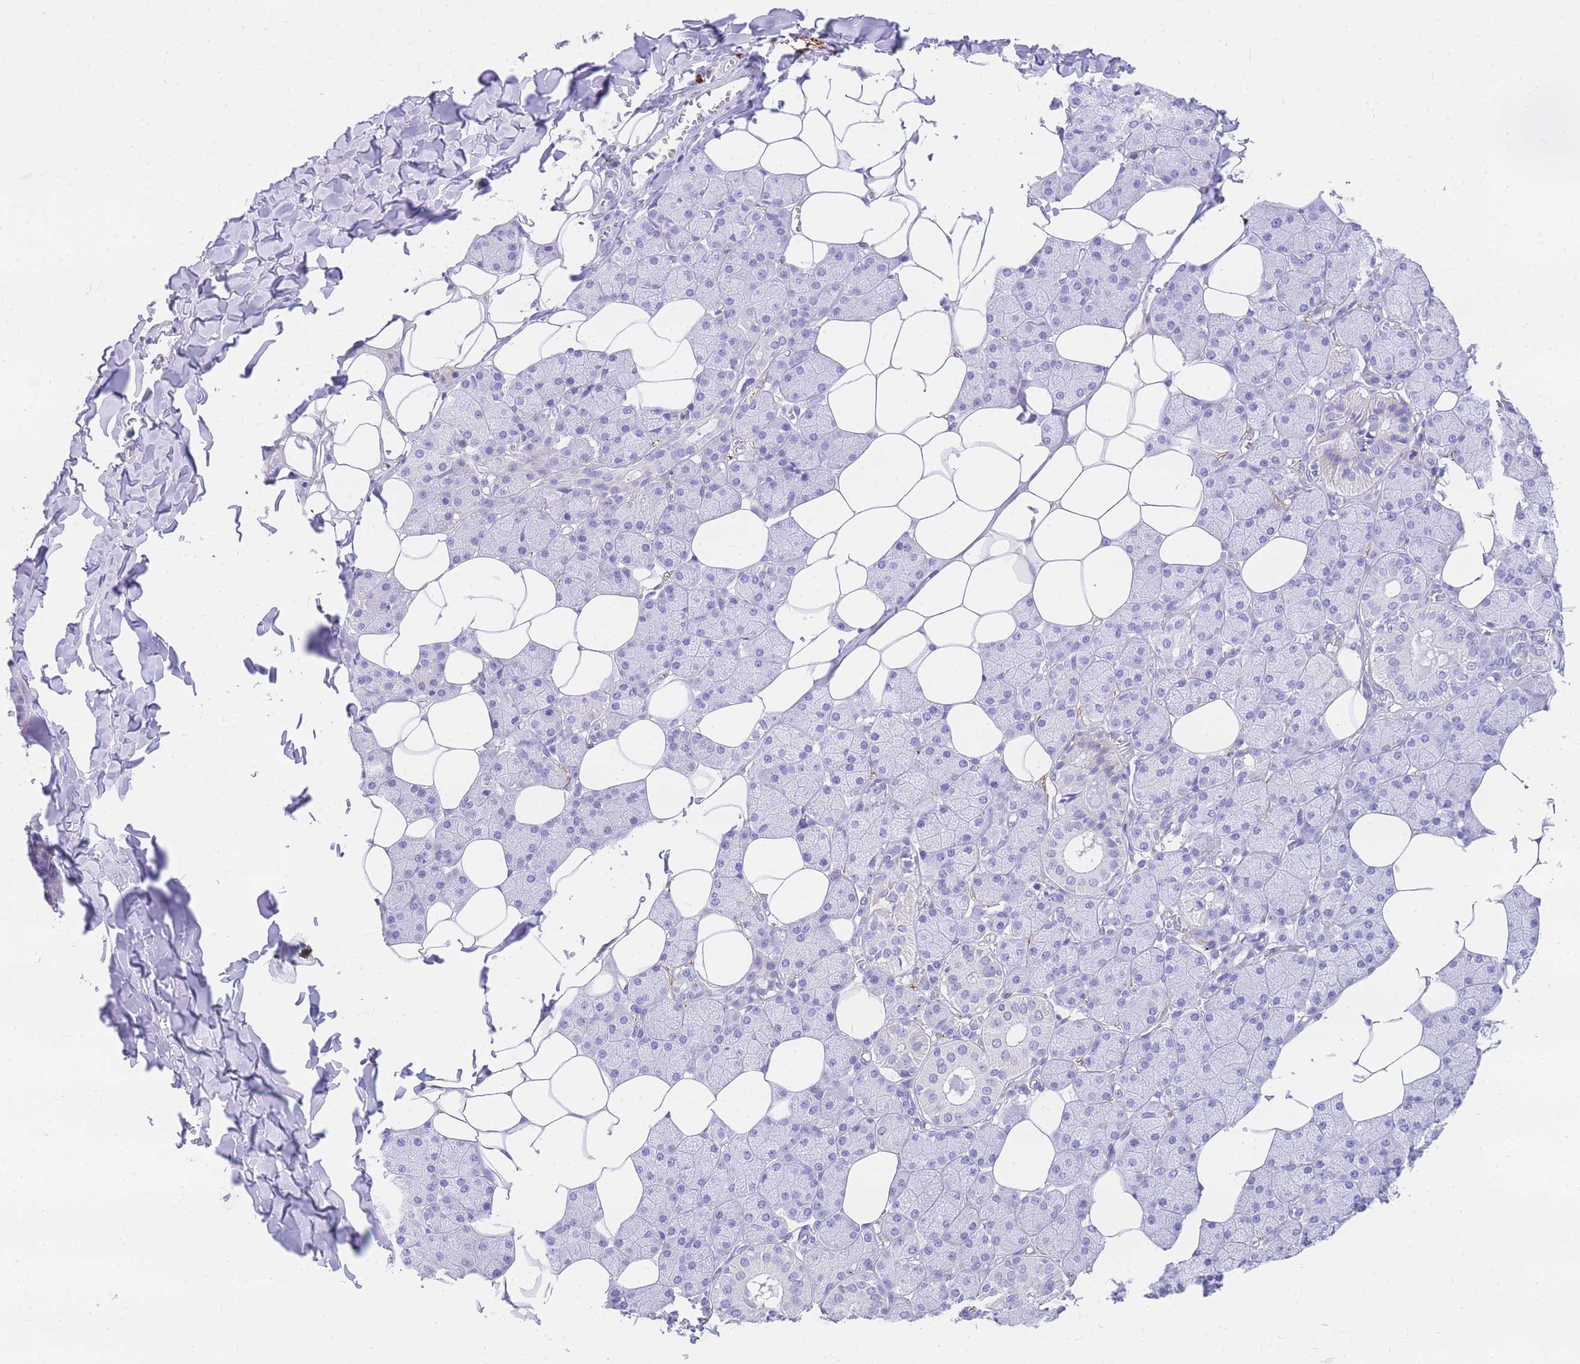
{"staining": {"intensity": "negative", "quantity": "none", "location": "none"}, "tissue": "salivary gland", "cell_type": "Glandular cells", "image_type": "normal", "snomed": [{"axis": "morphology", "description": "Normal tissue, NOS"}, {"axis": "topography", "description": "Salivary gland"}], "caption": "An IHC photomicrograph of normal salivary gland is shown. There is no staining in glandular cells of salivary gland.", "gene": "UPK1A", "patient": {"sex": "female", "age": 33}}